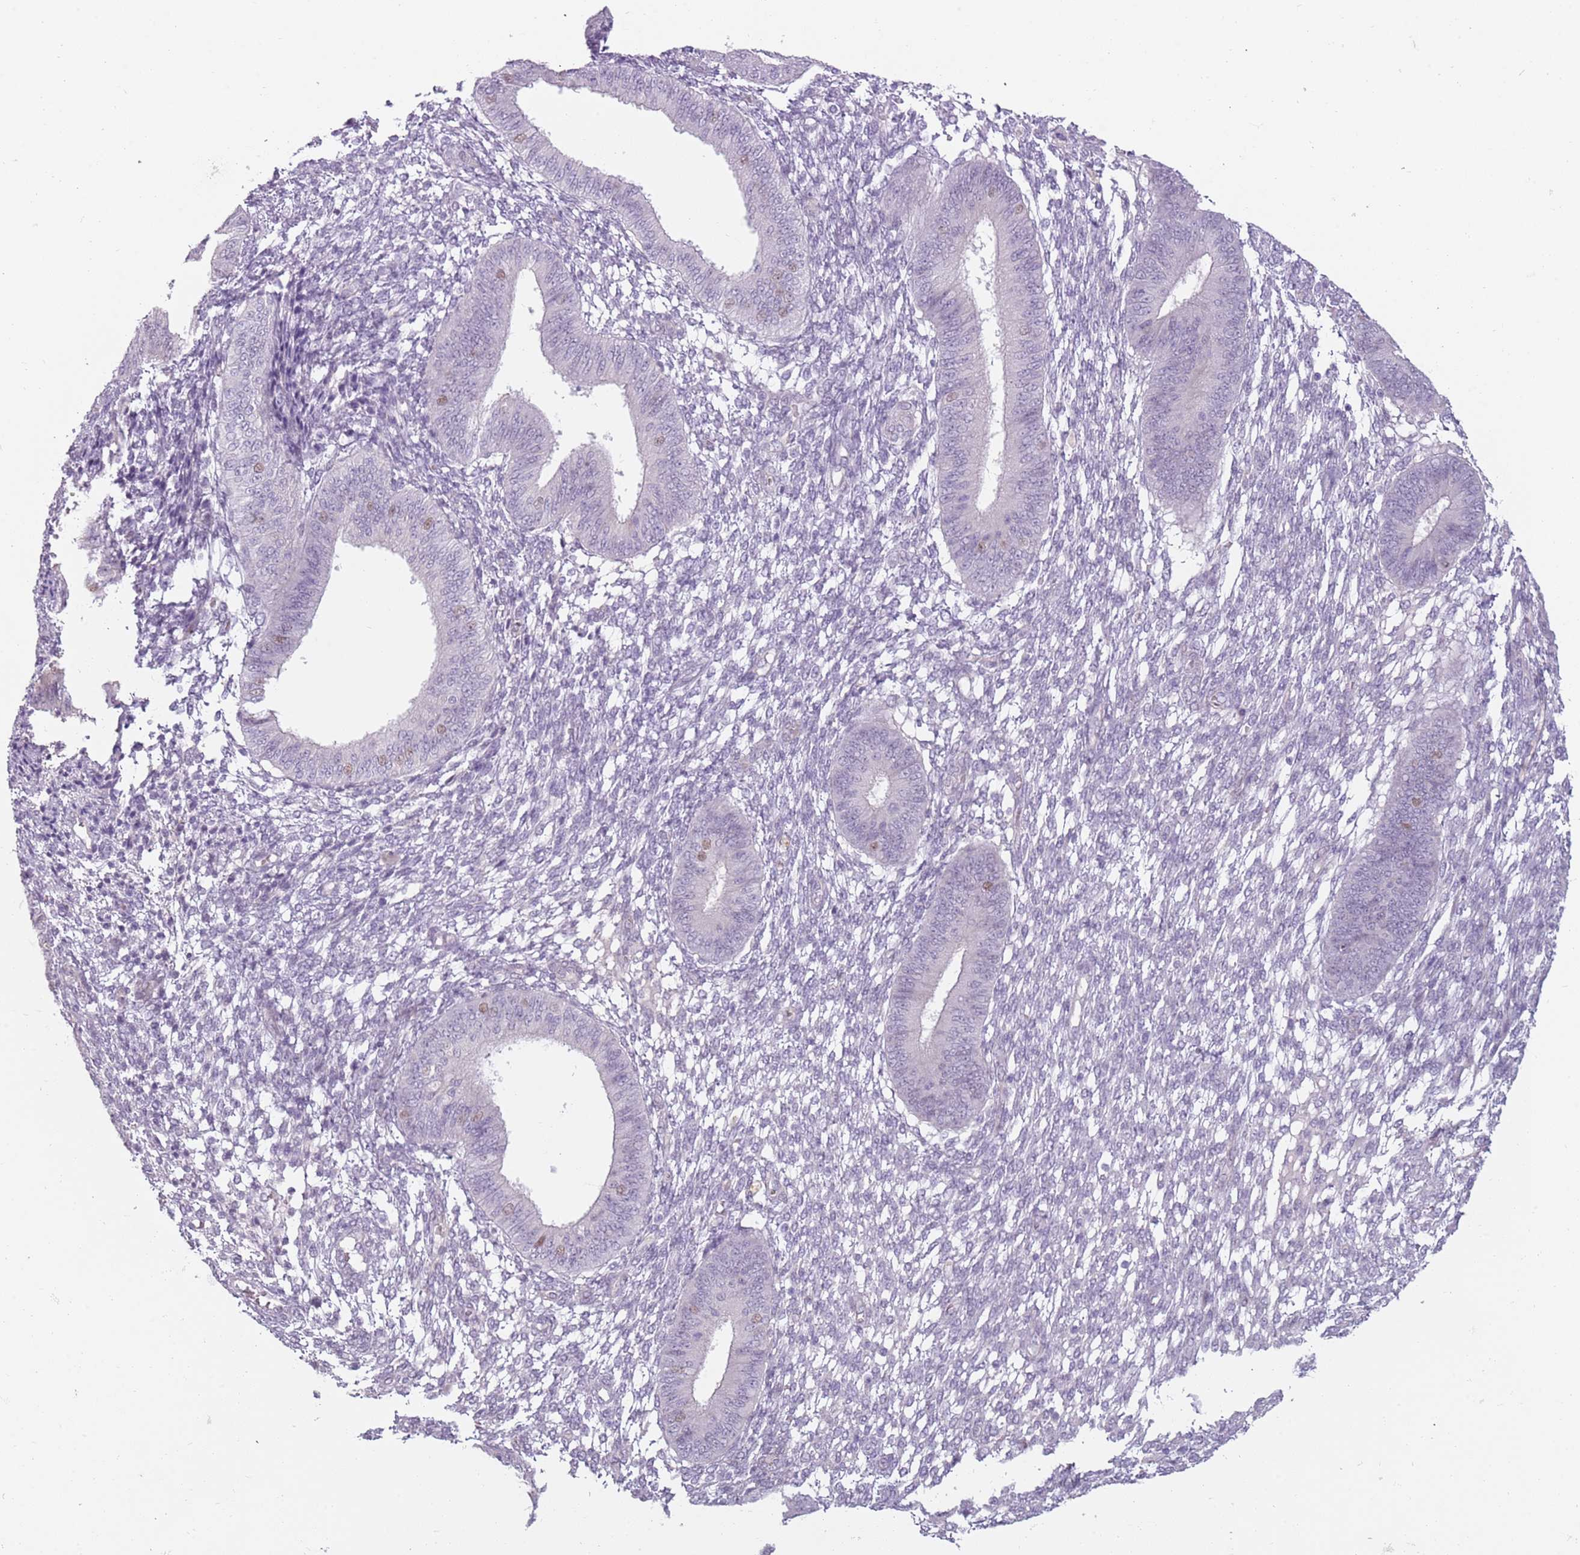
{"staining": {"intensity": "negative", "quantity": "none", "location": "none"}, "tissue": "endometrium", "cell_type": "Cells in endometrial stroma", "image_type": "normal", "snomed": [{"axis": "morphology", "description": "Normal tissue, NOS"}, {"axis": "topography", "description": "Endometrium"}], "caption": "Immunohistochemical staining of benign human endometrium shows no significant positivity in cells in endometrial stroma.", "gene": "RFX2", "patient": {"sex": "female", "age": 49}}